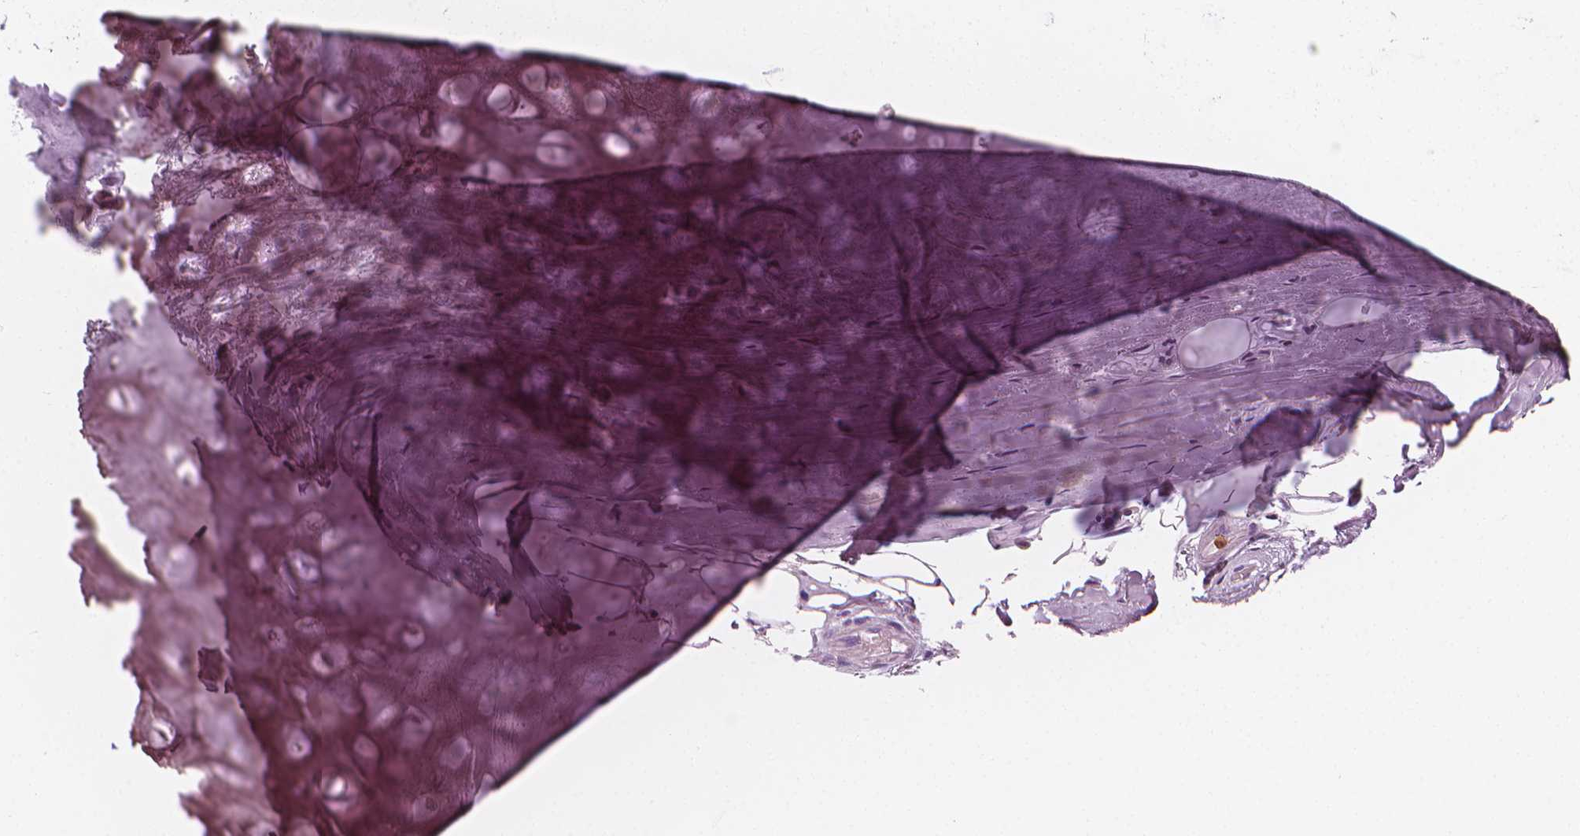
{"staining": {"intensity": "negative", "quantity": "none", "location": "none"}, "tissue": "soft tissue", "cell_type": "Chondrocytes", "image_type": "normal", "snomed": [{"axis": "morphology", "description": "Normal tissue, NOS"}, {"axis": "topography", "description": "Cartilage tissue"}], "caption": "Micrograph shows no protein positivity in chondrocytes of benign soft tissue. (DAB (3,3'-diaminobenzidine) IHC with hematoxylin counter stain).", "gene": "PTPRC", "patient": {"sex": "male", "age": 57}}